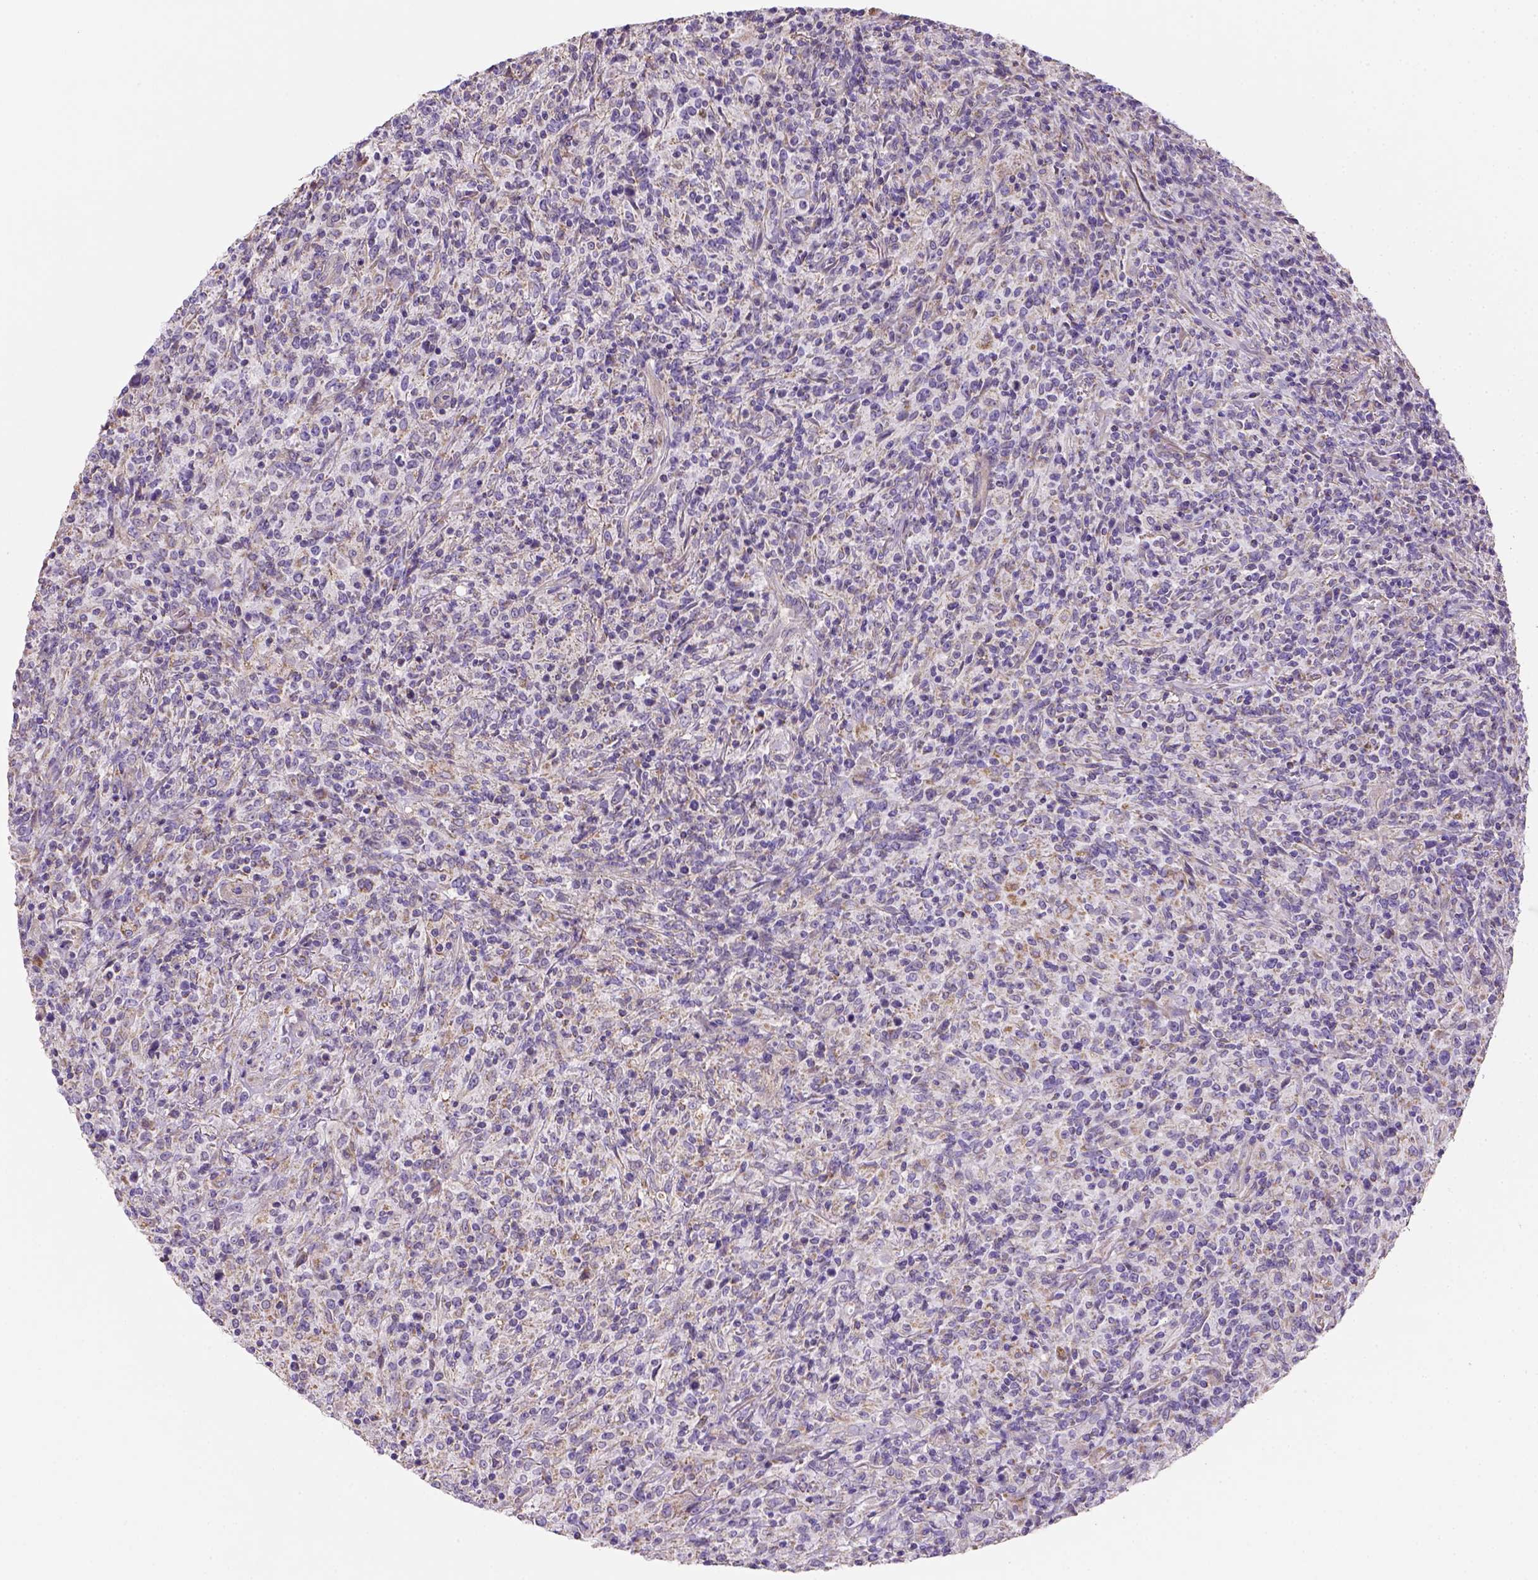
{"staining": {"intensity": "negative", "quantity": "none", "location": "none"}, "tissue": "lymphoma", "cell_type": "Tumor cells", "image_type": "cancer", "snomed": [{"axis": "morphology", "description": "Malignant lymphoma, non-Hodgkin's type, High grade"}, {"axis": "topography", "description": "Lung"}], "caption": "Immunohistochemical staining of malignant lymphoma, non-Hodgkin's type (high-grade) shows no significant expression in tumor cells.", "gene": "HTRA1", "patient": {"sex": "male", "age": 79}}